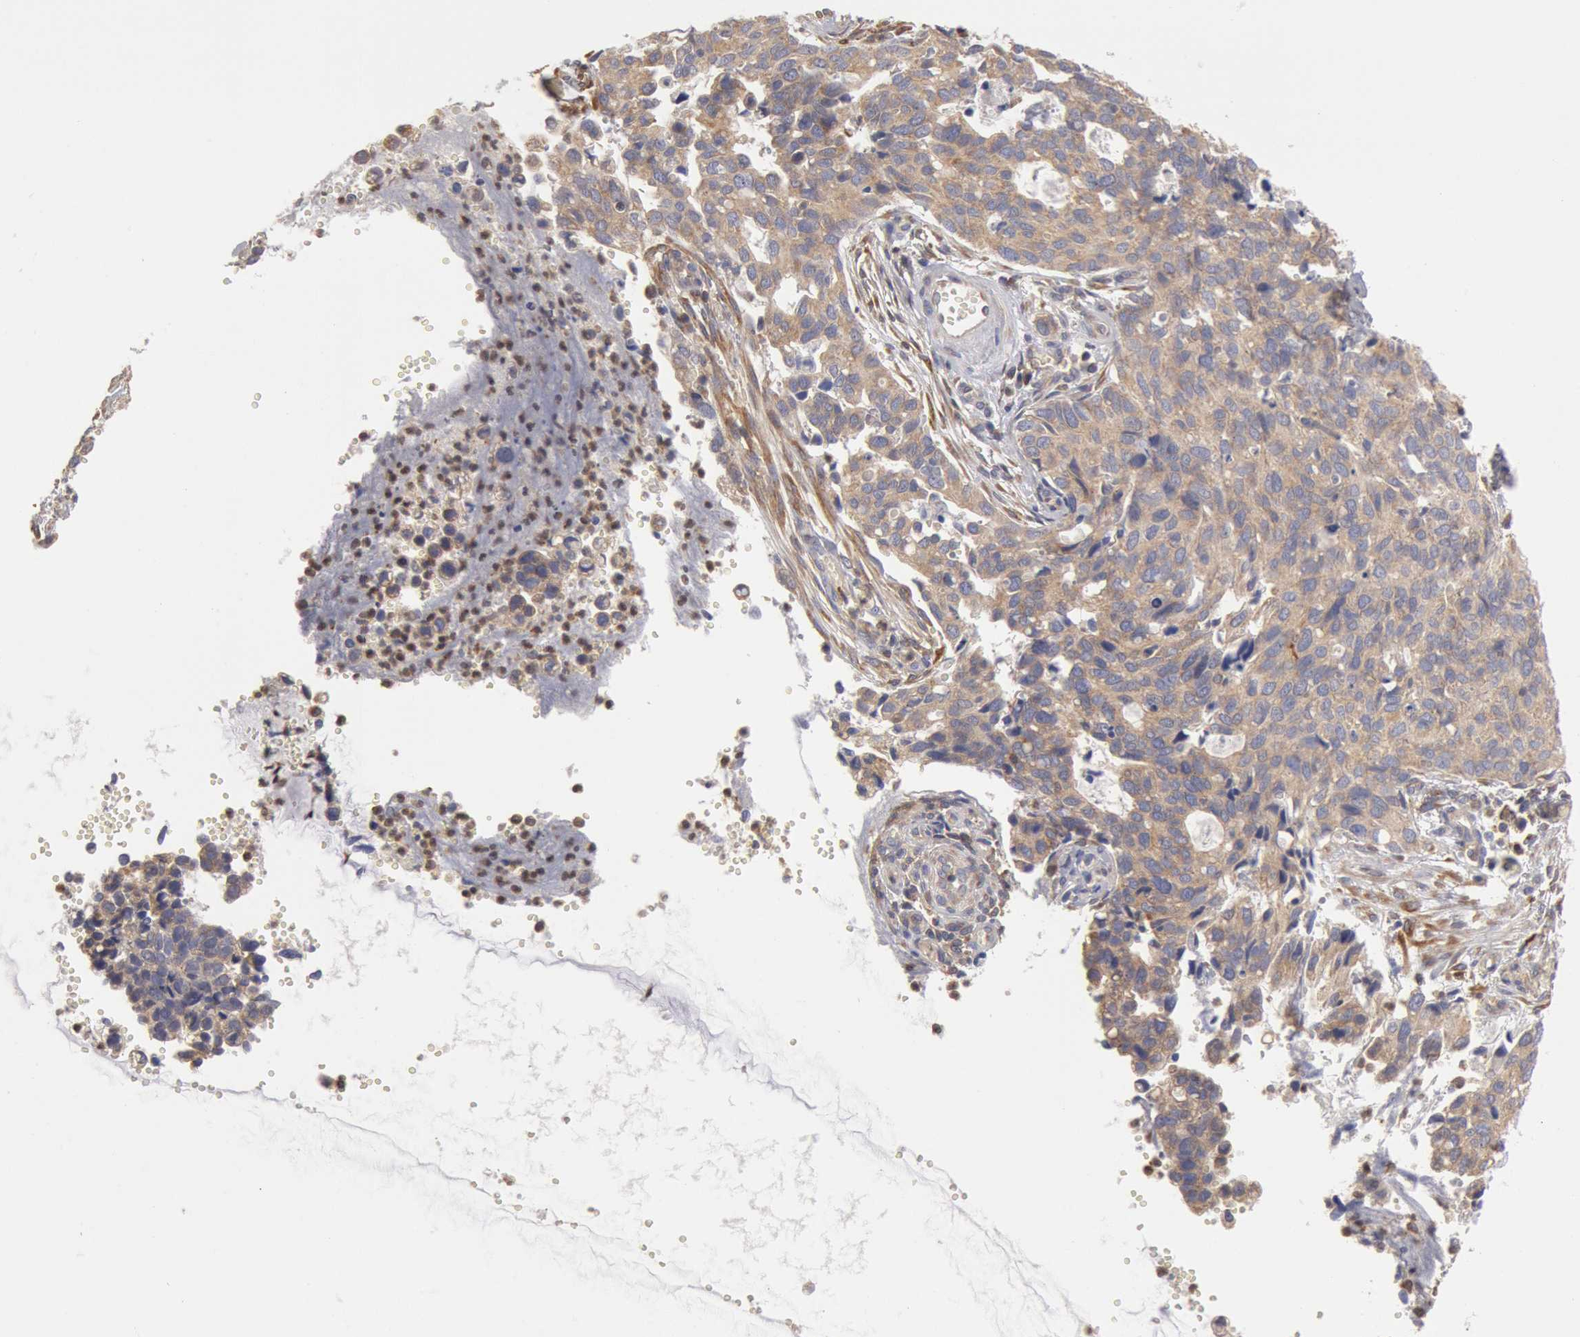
{"staining": {"intensity": "weak", "quantity": ">75%", "location": "cytoplasmic/membranous"}, "tissue": "cervical cancer", "cell_type": "Tumor cells", "image_type": "cancer", "snomed": [{"axis": "morphology", "description": "Normal tissue, NOS"}, {"axis": "morphology", "description": "Squamous cell carcinoma, NOS"}, {"axis": "topography", "description": "Cervix"}], "caption": "Cervical squamous cell carcinoma was stained to show a protein in brown. There is low levels of weak cytoplasmic/membranous positivity in approximately >75% of tumor cells. Nuclei are stained in blue.", "gene": "OSBPL8", "patient": {"sex": "female", "age": 45}}